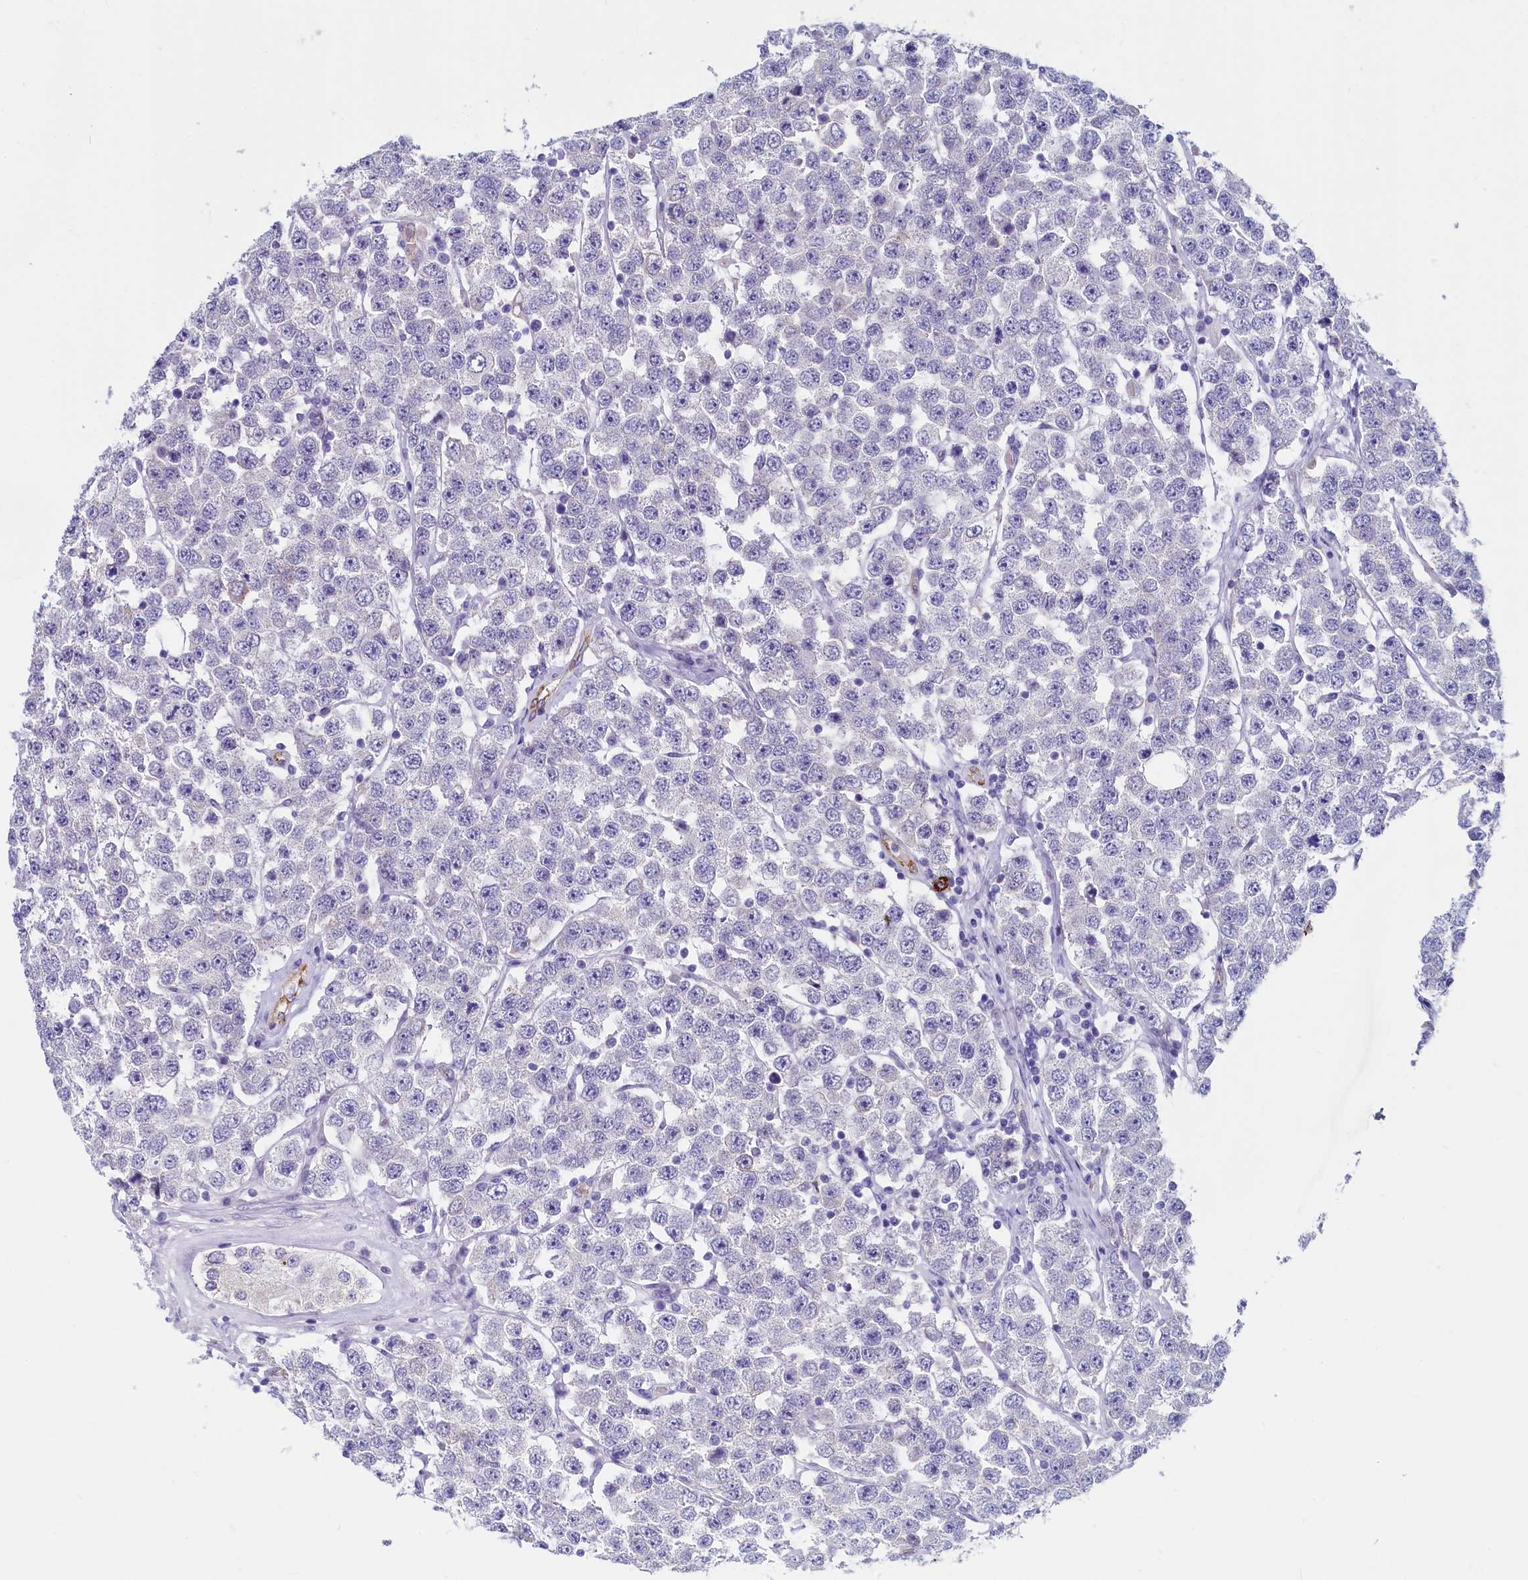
{"staining": {"intensity": "negative", "quantity": "none", "location": "none"}, "tissue": "testis cancer", "cell_type": "Tumor cells", "image_type": "cancer", "snomed": [{"axis": "morphology", "description": "Seminoma, NOS"}, {"axis": "topography", "description": "Testis"}], "caption": "Immunohistochemistry (IHC) histopathology image of neoplastic tissue: human testis cancer (seminoma) stained with DAB (3,3'-diaminobenzidine) reveals no significant protein expression in tumor cells. The staining is performed using DAB brown chromogen with nuclei counter-stained in using hematoxylin.", "gene": "INSC", "patient": {"sex": "male", "age": 28}}